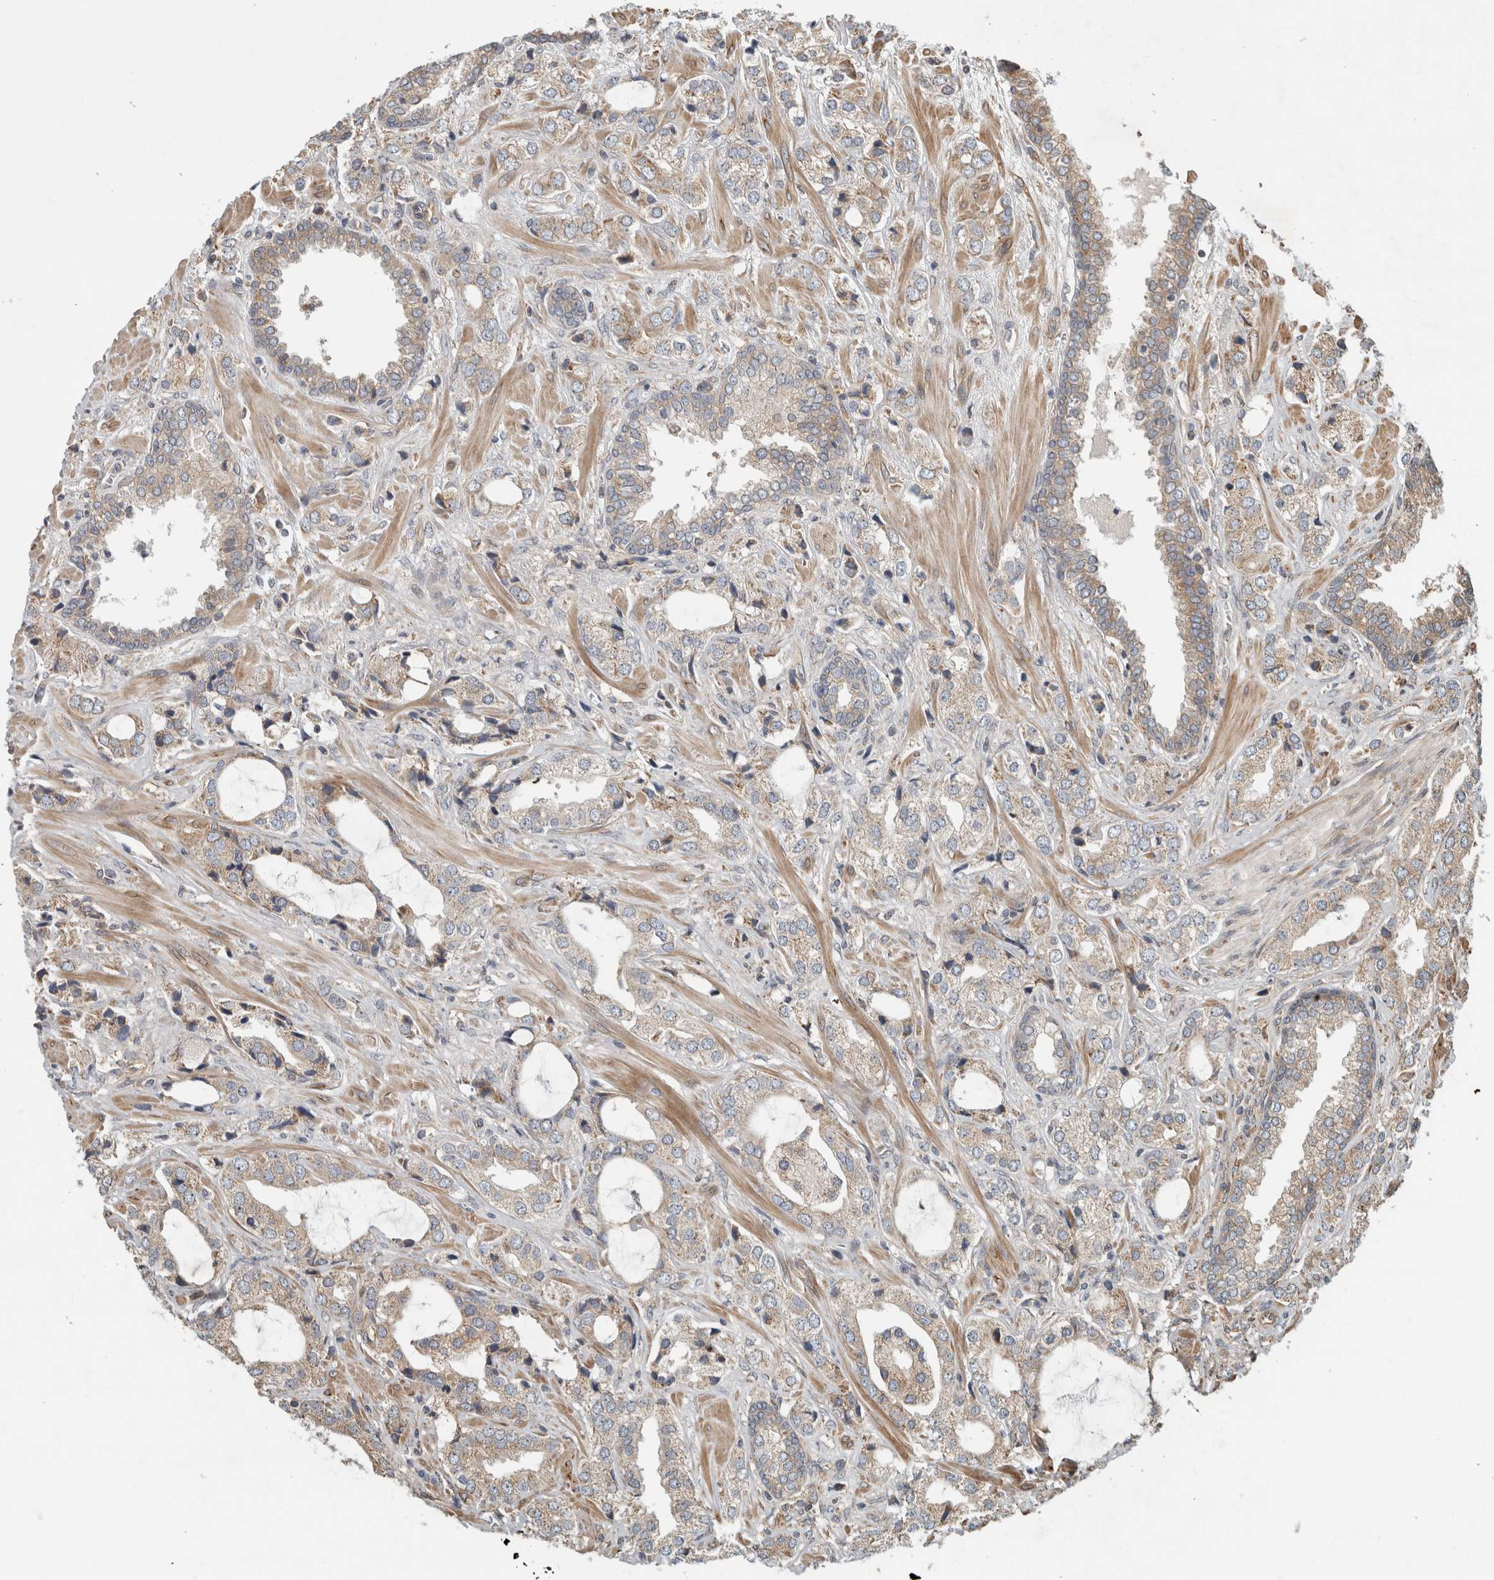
{"staining": {"intensity": "weak", "quantity": ">75%", "location": "cytoplasmic/membranous"}, "tissue": "prostate cancer", "cell_type": "Tumor cells", "image_type": "cancer", "snomed": [{"axis": "morphology", "description": "Adenocarcinoma, High grade"}, {"axis": "topography", "description": "Prostate"}], "caption": "This histopathology image reveals IHC staining of prostate cancer, with low weak cytoplasmic/membranous expression in about >75% of tumor cells.", "gene": "TUBD1", "patient": {"sex": "male", "age": 66}}